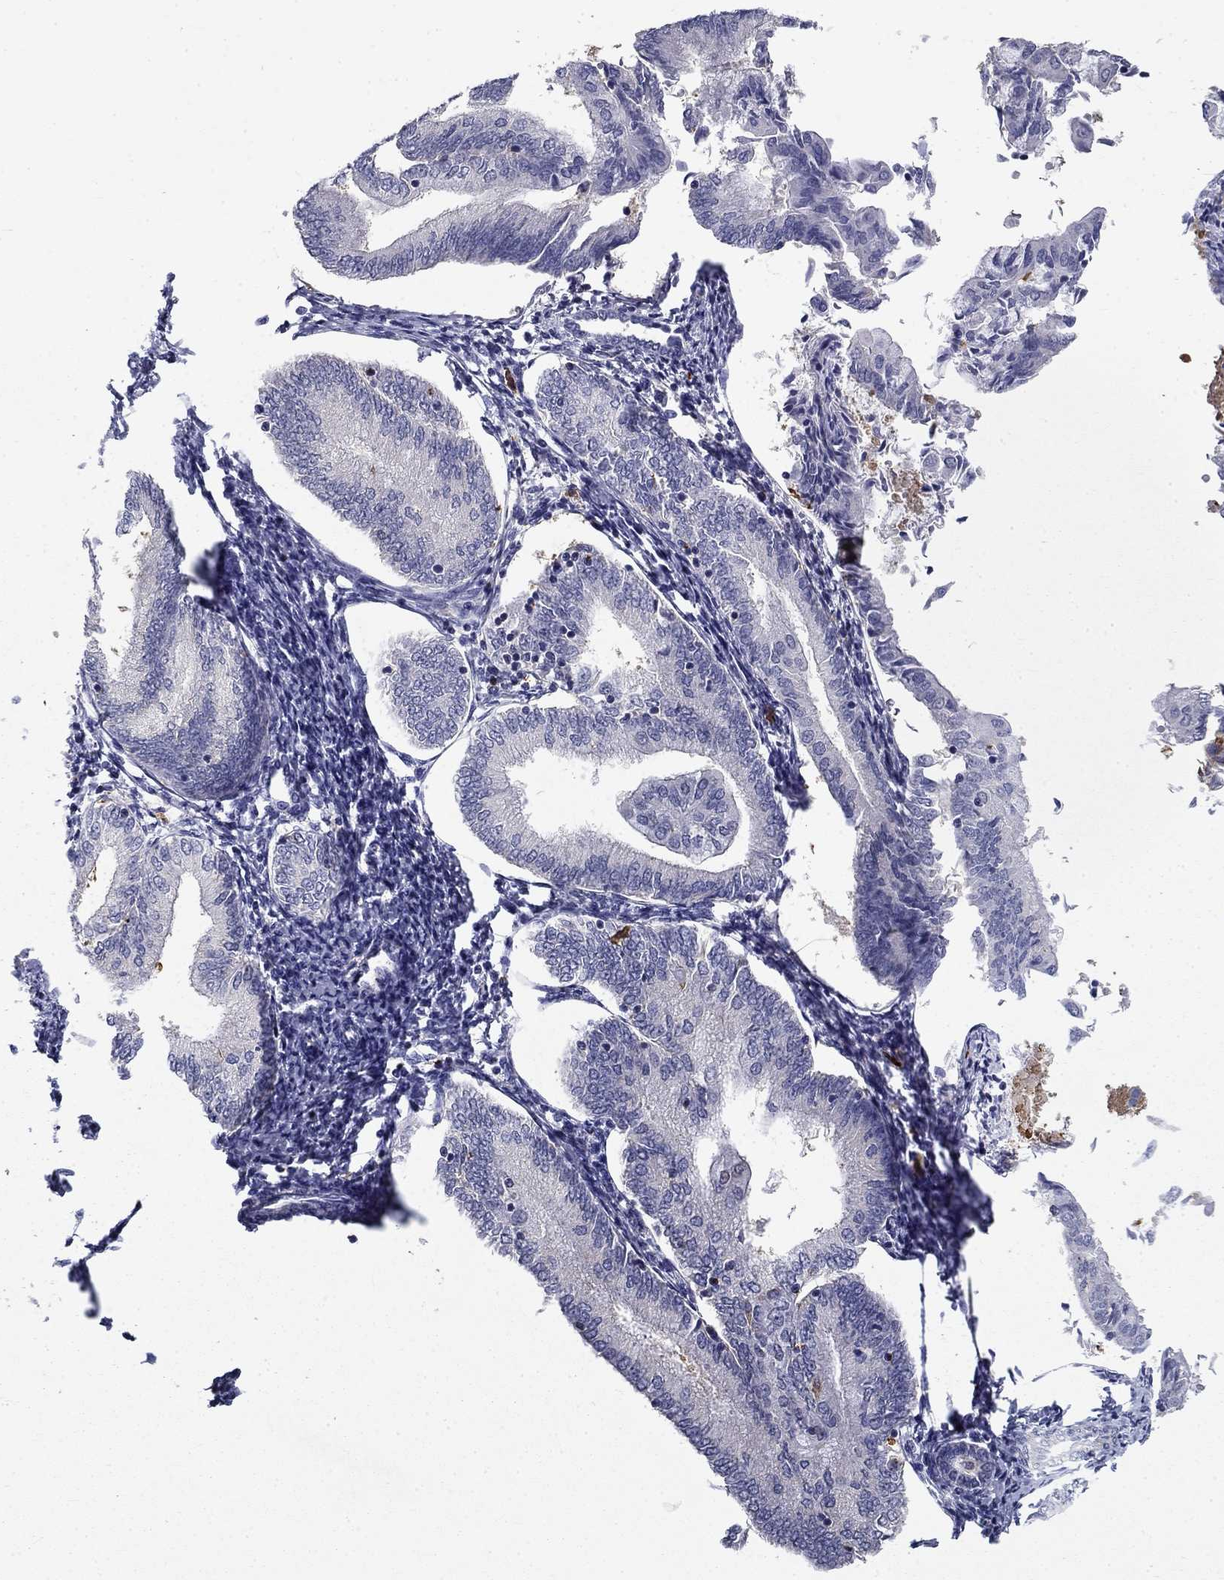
{"staining": {"intensity": "negative", "quantity": "none", "location": "none"}, "tissue": "endometrial cancer", "cell_type": "Tumor cells", "image_type": "cancer", "snomed": [{"axis": "morphology", "description": "Adenocarcinoma, NOS"}, {"axis": "topography", "description": "Endometrium"}], "caption": "Tumor cells show no significant positivity in adenocarcinoma (endometrial). (DAB immunohistochemistry, high magnification).", "gene": "IGSF8", "patient": {"sex": "female", "age": 55}}